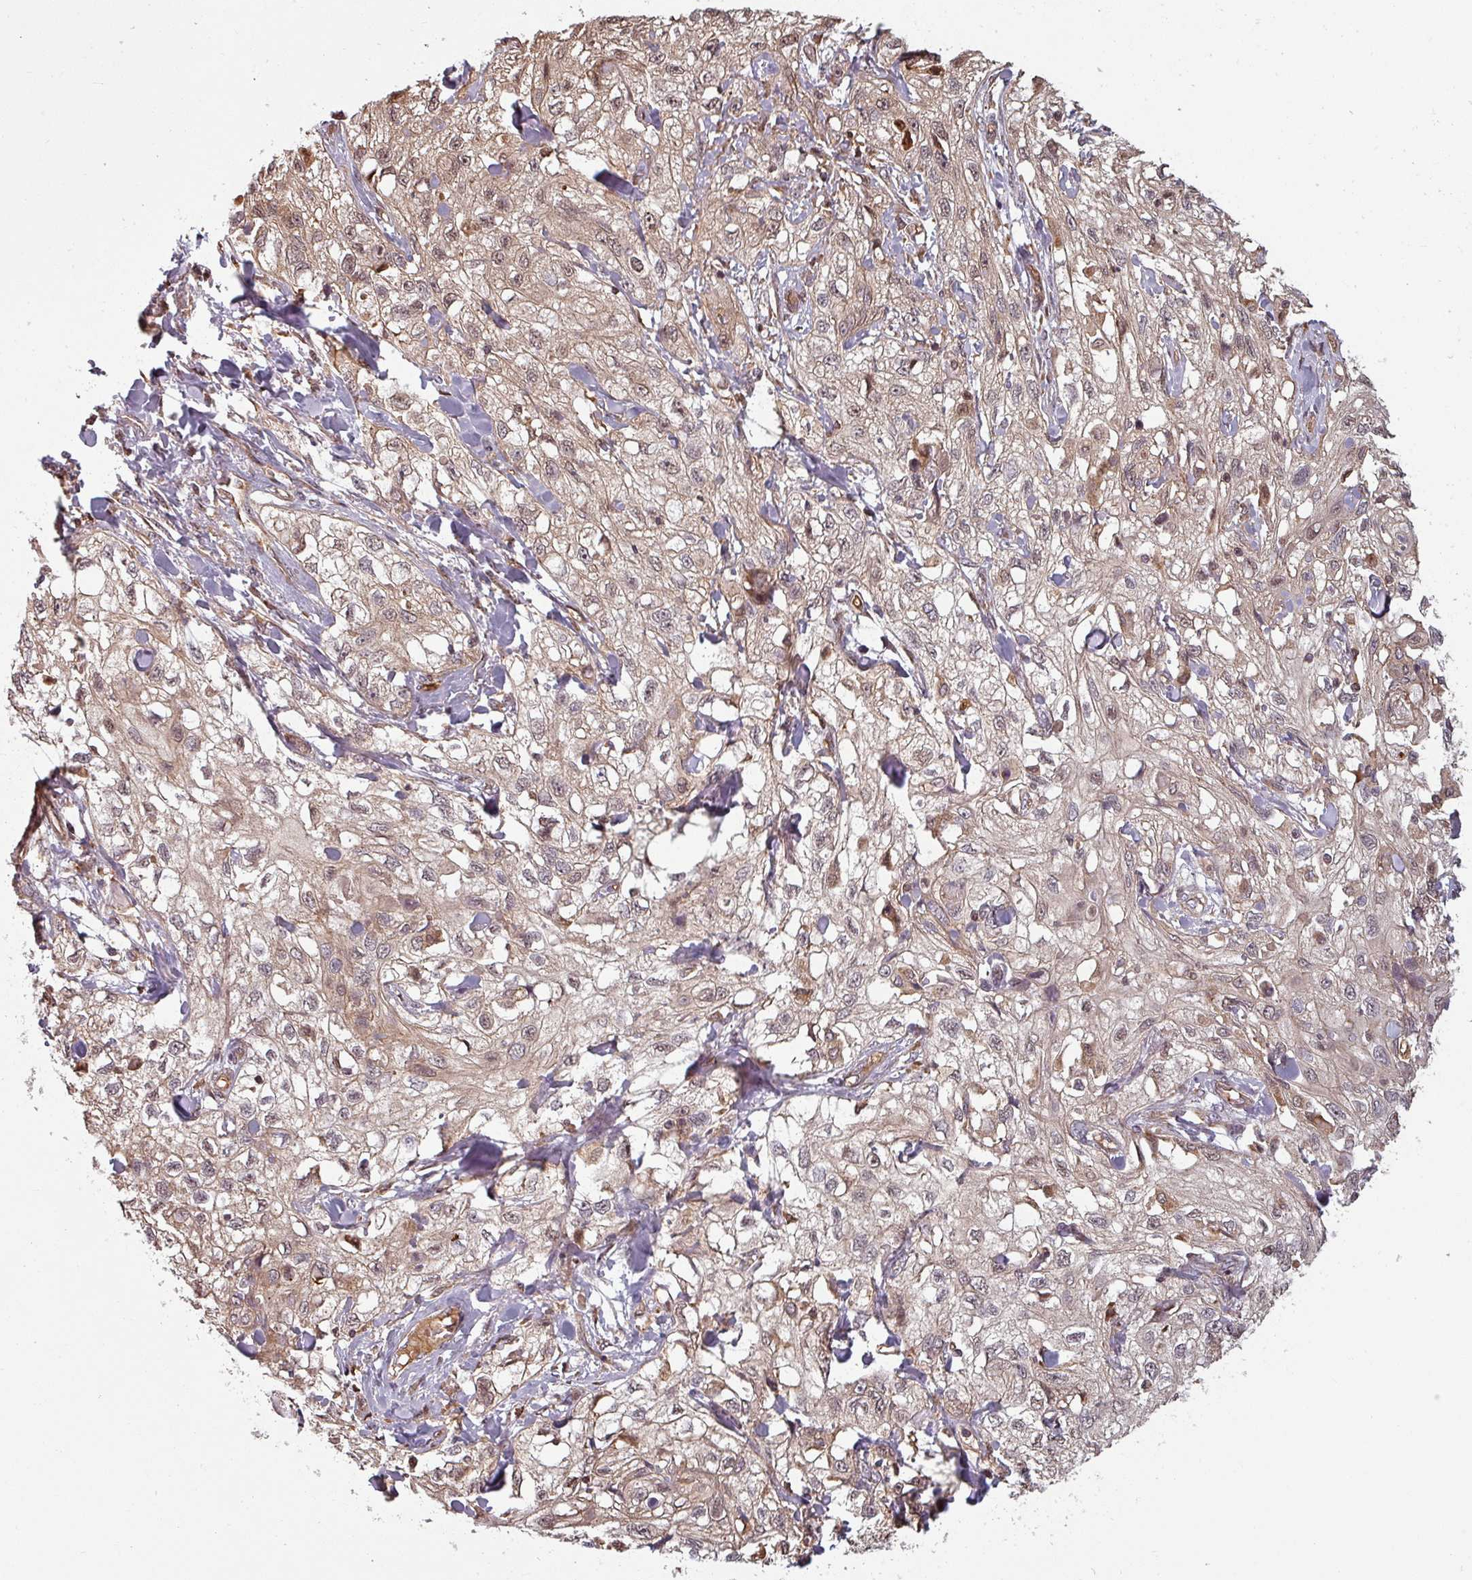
{"staining": {"intensity": "weak", "quantity": "<25%", "location": "cytoplasmic/membranous,nuclear"}, "tissue": "skin cancer", "cell_type": "Tumor cells", "image_type": "cancer", "snomed": [{"axis": "morphology", "description": "Squamous cell carcinoma, NOS"}, {"axis": "topography", "description": "Skin"}, {"axis": "topography", "description": "Vulva"}], "caption": "IHC of skin squamous cell carcinoma shows no staining in tumor cells. Nuclei are stained in blue.", "gene": "EID1", "patient": {"sex": "female", "age": 86}}